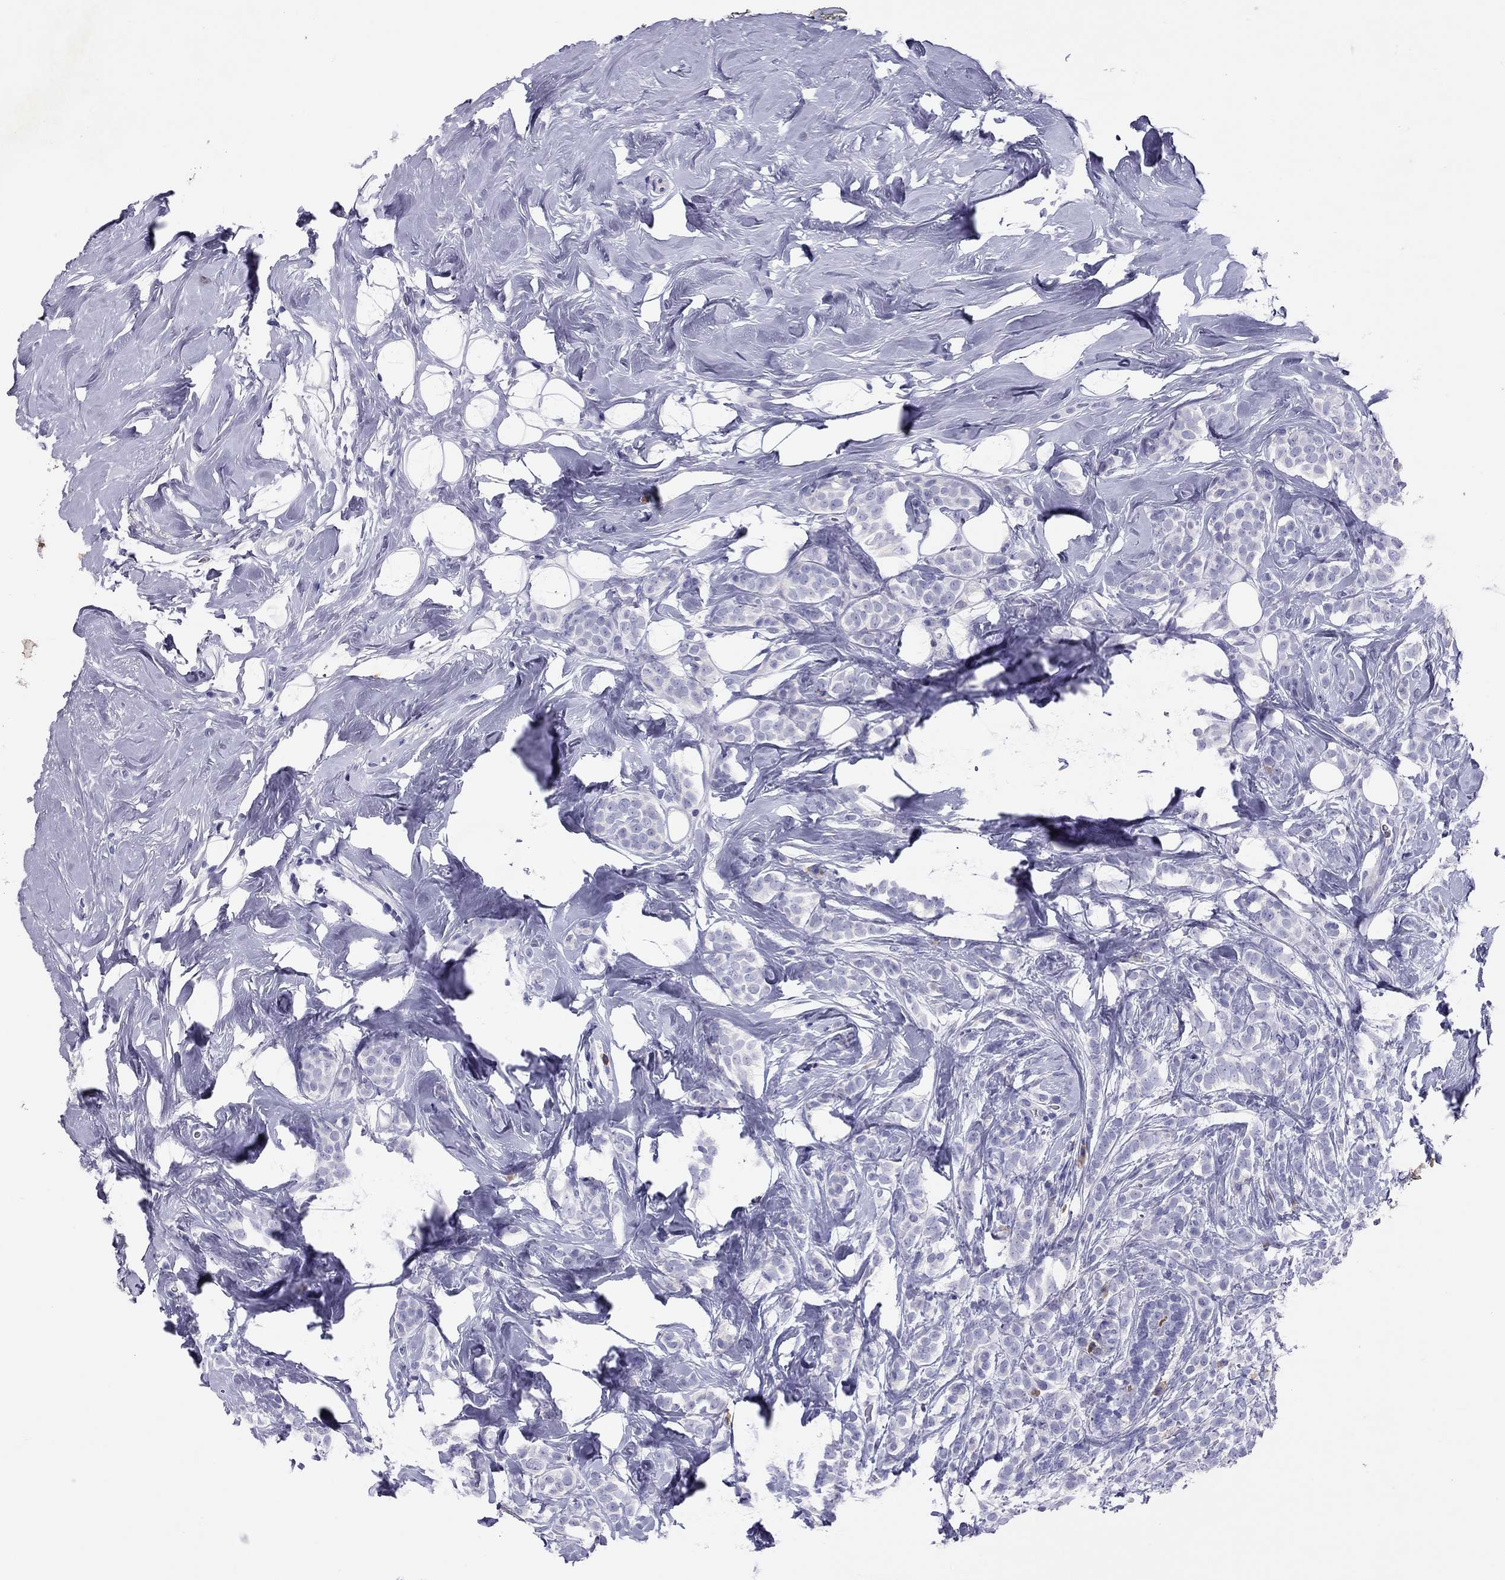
{"staining": {"intensity": "negative", "quantity": "none", "location": "none"}, "tissue": "breast cancer", "cell_type": "Tumor cells", "image_type": "cancer", "snomed": [{"axis": "morphology", "description": "Lobular carcinoma"}, {"axis": "topography", "description": "Breast"}], "caption": "Breast lobular carcinoma was stained to show a protein in brown. There is no significant expression in tumor cells. Nuclei are stained in blue.", "gene": "CALHM1", "patient": {"sex": "female", "age": 49}}